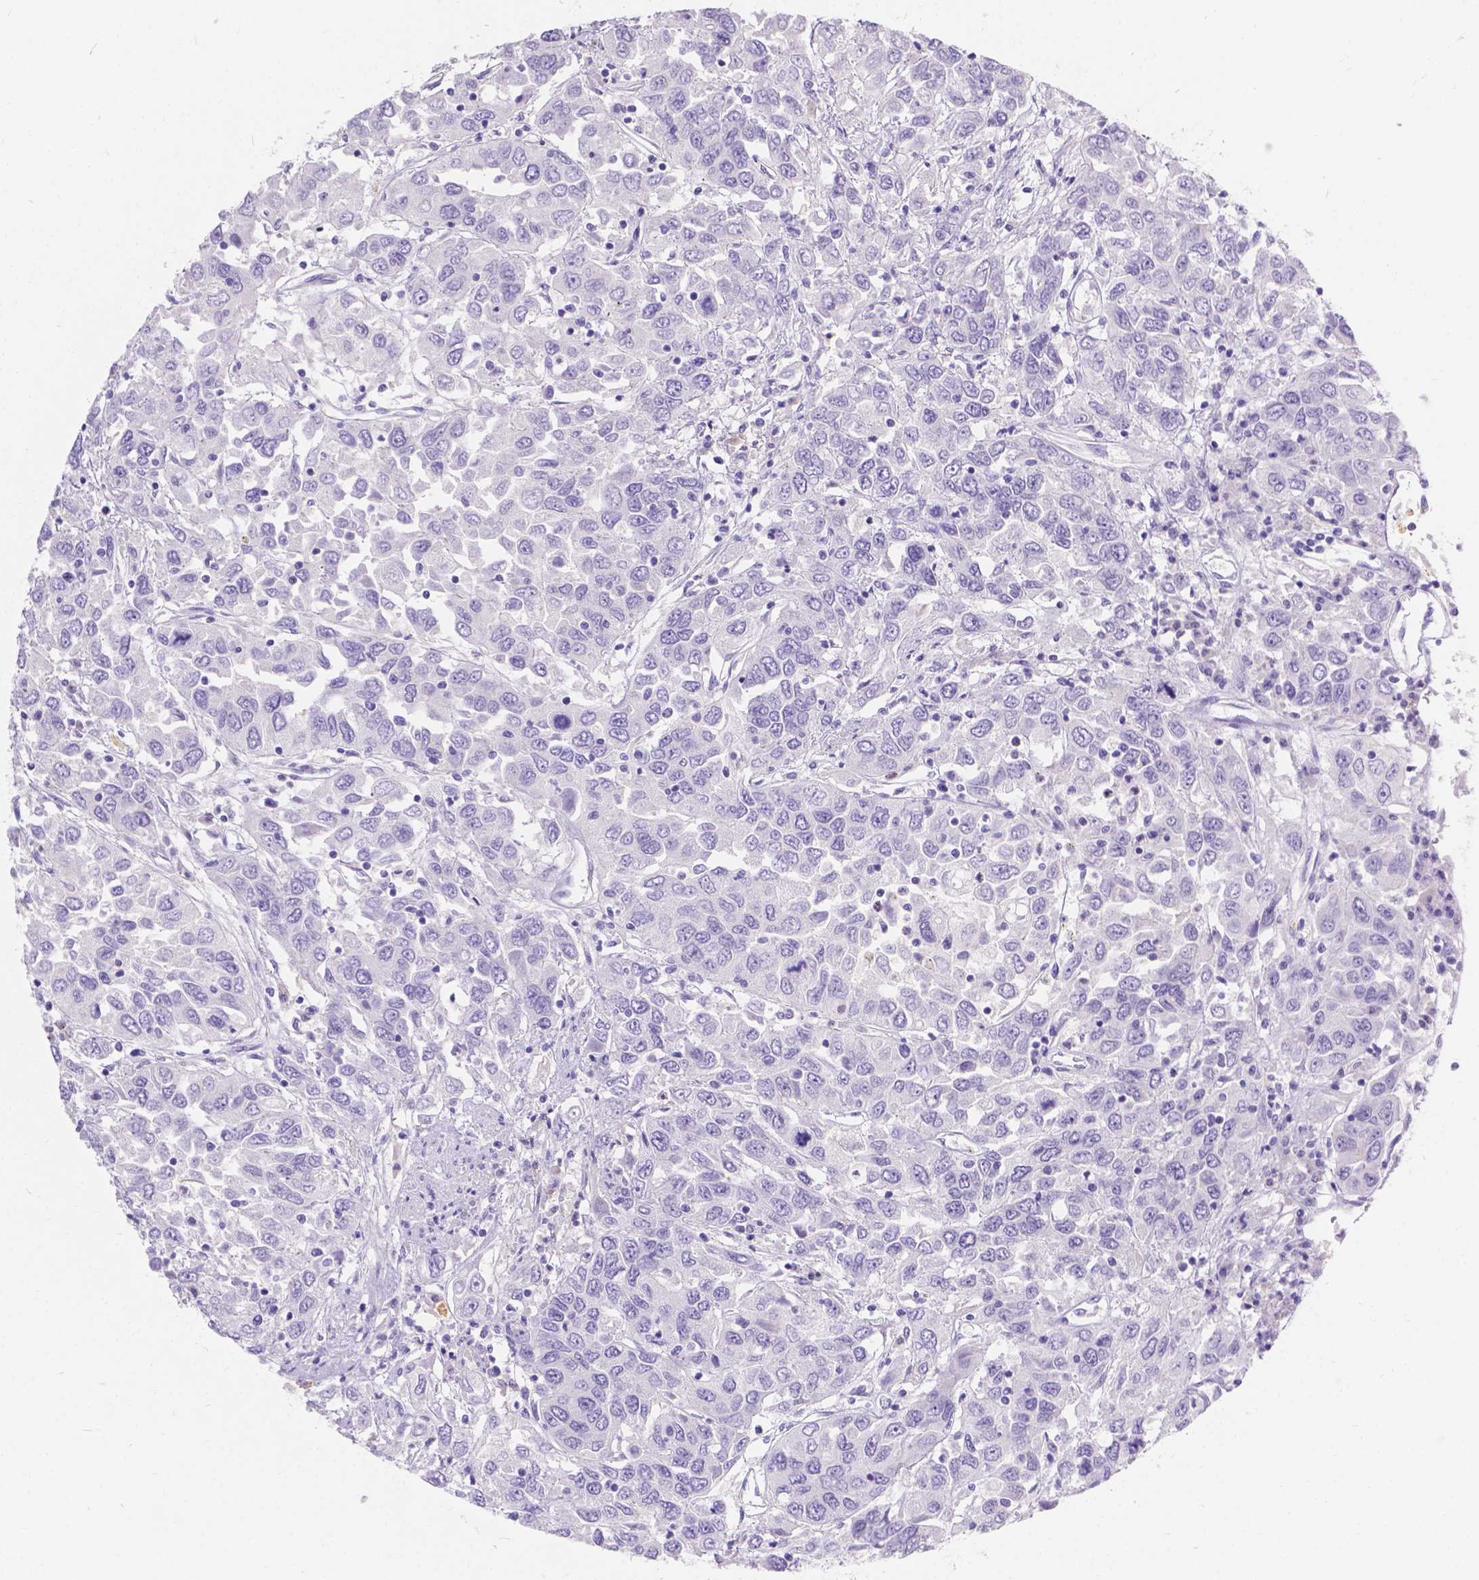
{"staining": {"intensity": "negative", "quantity": "none", "location": "none"}, "tissue": "urothelial cancer", "cell_type": "Tumor cells", "image_type": "cancer", "snomed": [{"axis": "morphology", "description": "Urothelial carcinoma, High grade"}, {"axis": "topography", "description": "Urinary bladder"}], "caption": "There is no significant staining in tumor cells of urothelial carcinoma (high-grade). Brightfield microscopy of IHC stained with DAB (brown) and hematoxylin (blue), captured at high magnification.", "gene": "GNRHR", "patient": {"sex": "male", "age": 76}}